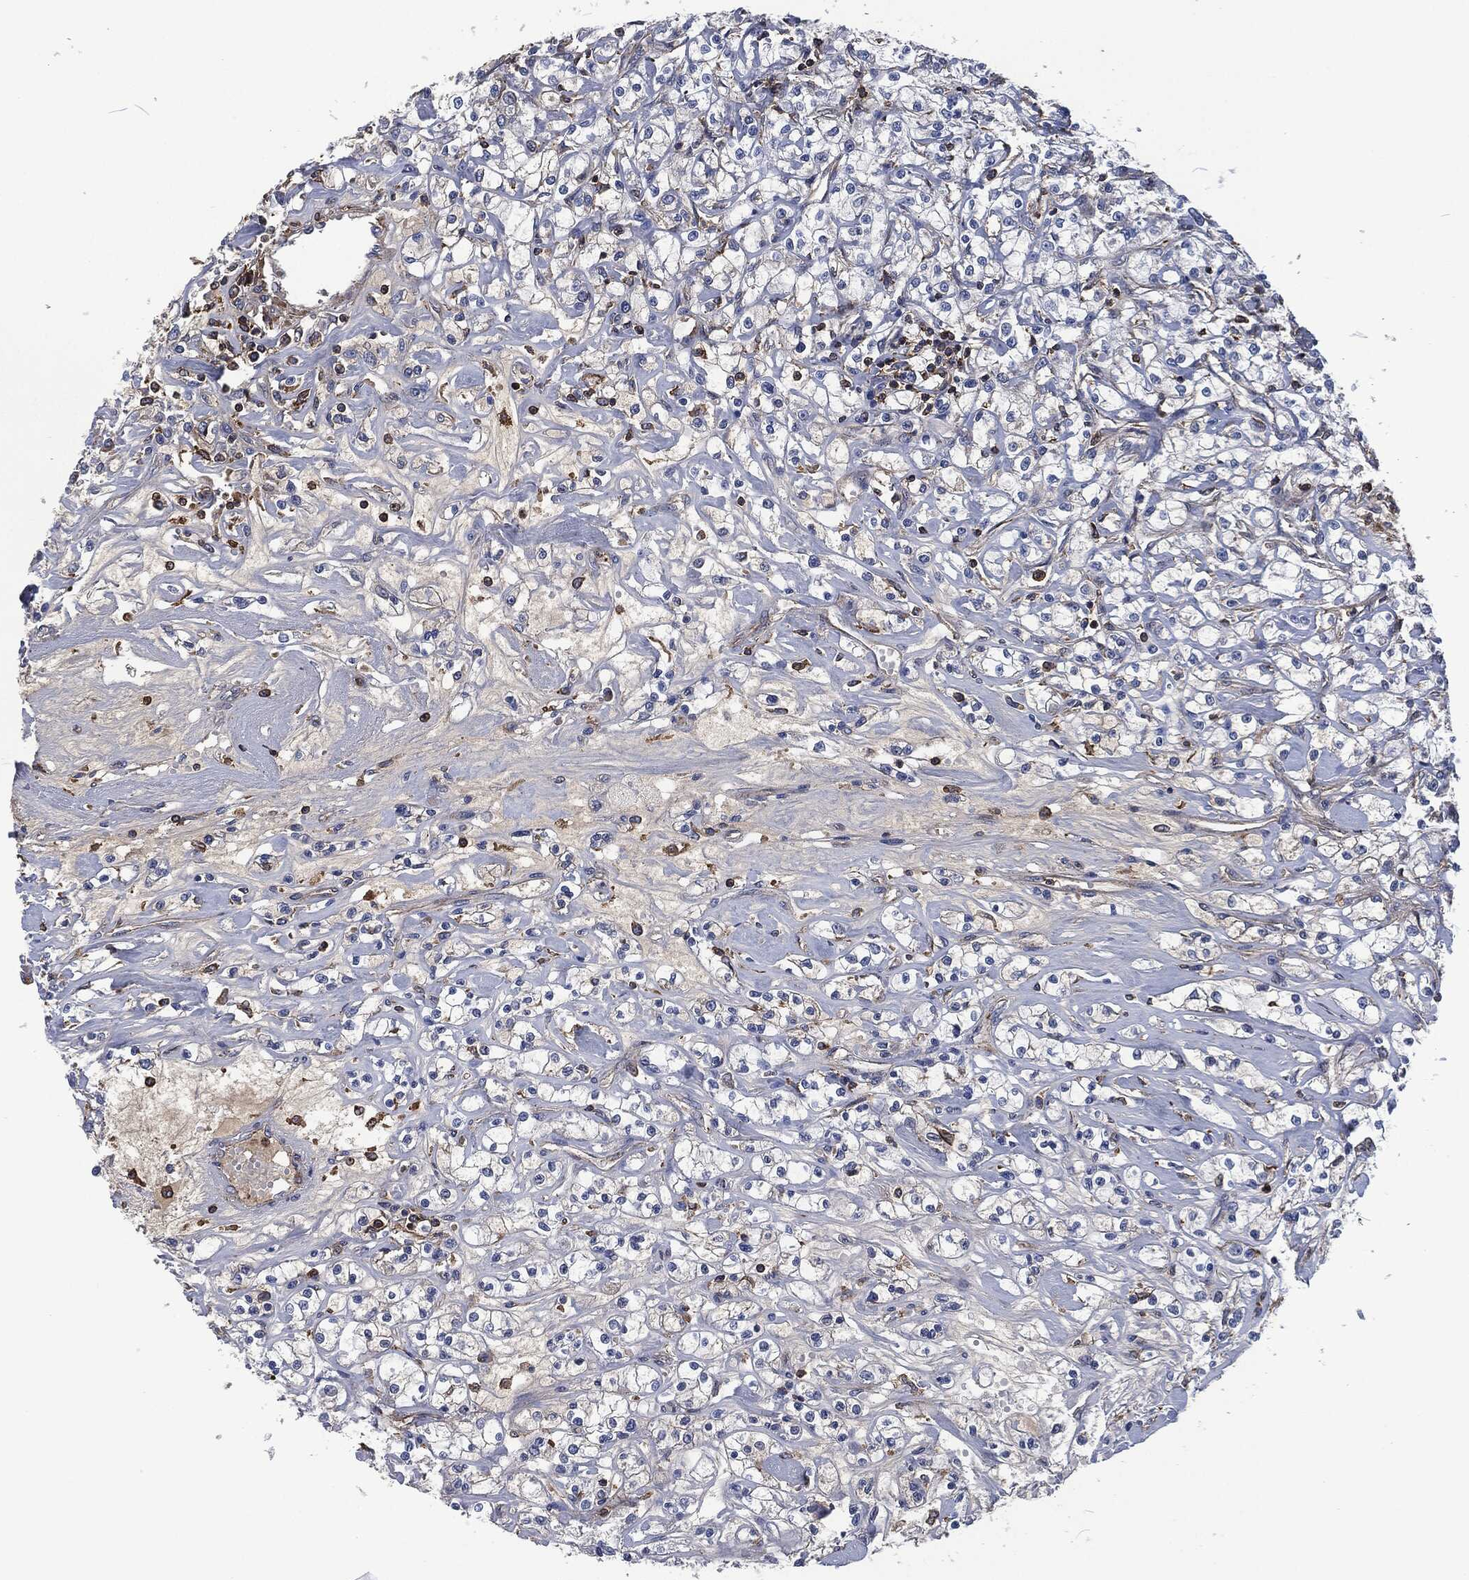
{"staining": {"intensity": "negative", "quantity": "none", "location": "none"}, "tissue": "renal cancer", "cell_type": "Tumor cells", "image_type": "cancer", "snomed": [{"axis": "morphology", "description": "Adenocarcinoma, NOS"}, {"axis": "topography", "description": "Kidney"}], "caption": "High magnification brightfield microscopy of renal cancer (adenocarcinoma) stained with DAB (brown) and counterstained with hematoxylin (blue): tumor cells show no significant staining.", "gene": "LGALS9", "patient": {"sex": "female", "age": 59}}